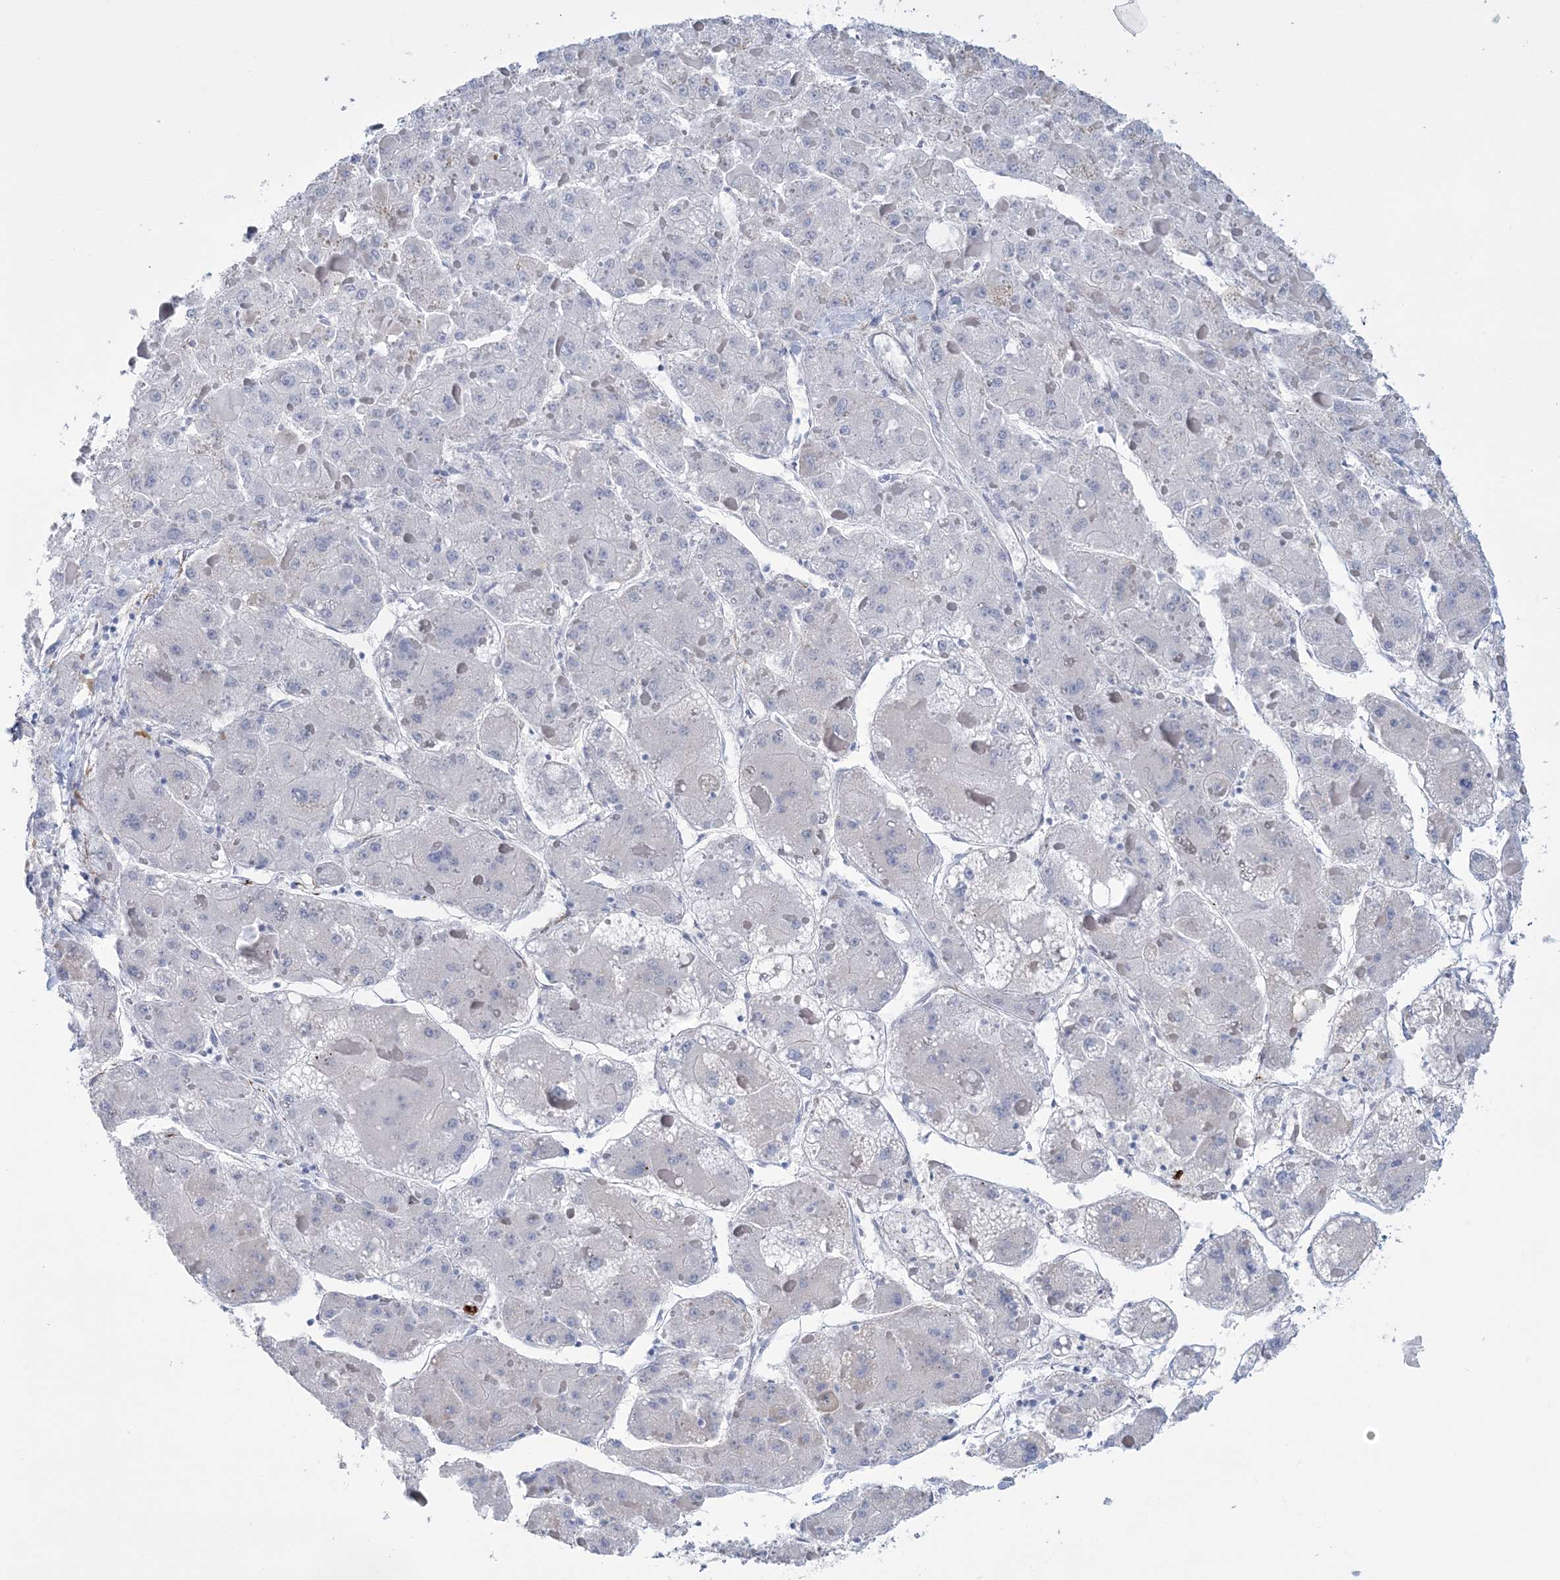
{"staining": {"intensity": "negative", "quantity": "none", "location": "none"}, "tissue": "liver cancer", "cell_type": "Tumor cells", "image_type": "cancer", "snomed": [{"axis": "morphology", "description": "Carcinoma, Hepatocellular, NOS"}, {"axis": "topography", "description": "Liver"}], "caption": "This is a image of immunohistochemistry (IHC) staining of liver cancer, which shows no positivity in tumor cells.", "gene": "RAB11FIP5", "patient": {"sex": "female", "age": 73}}